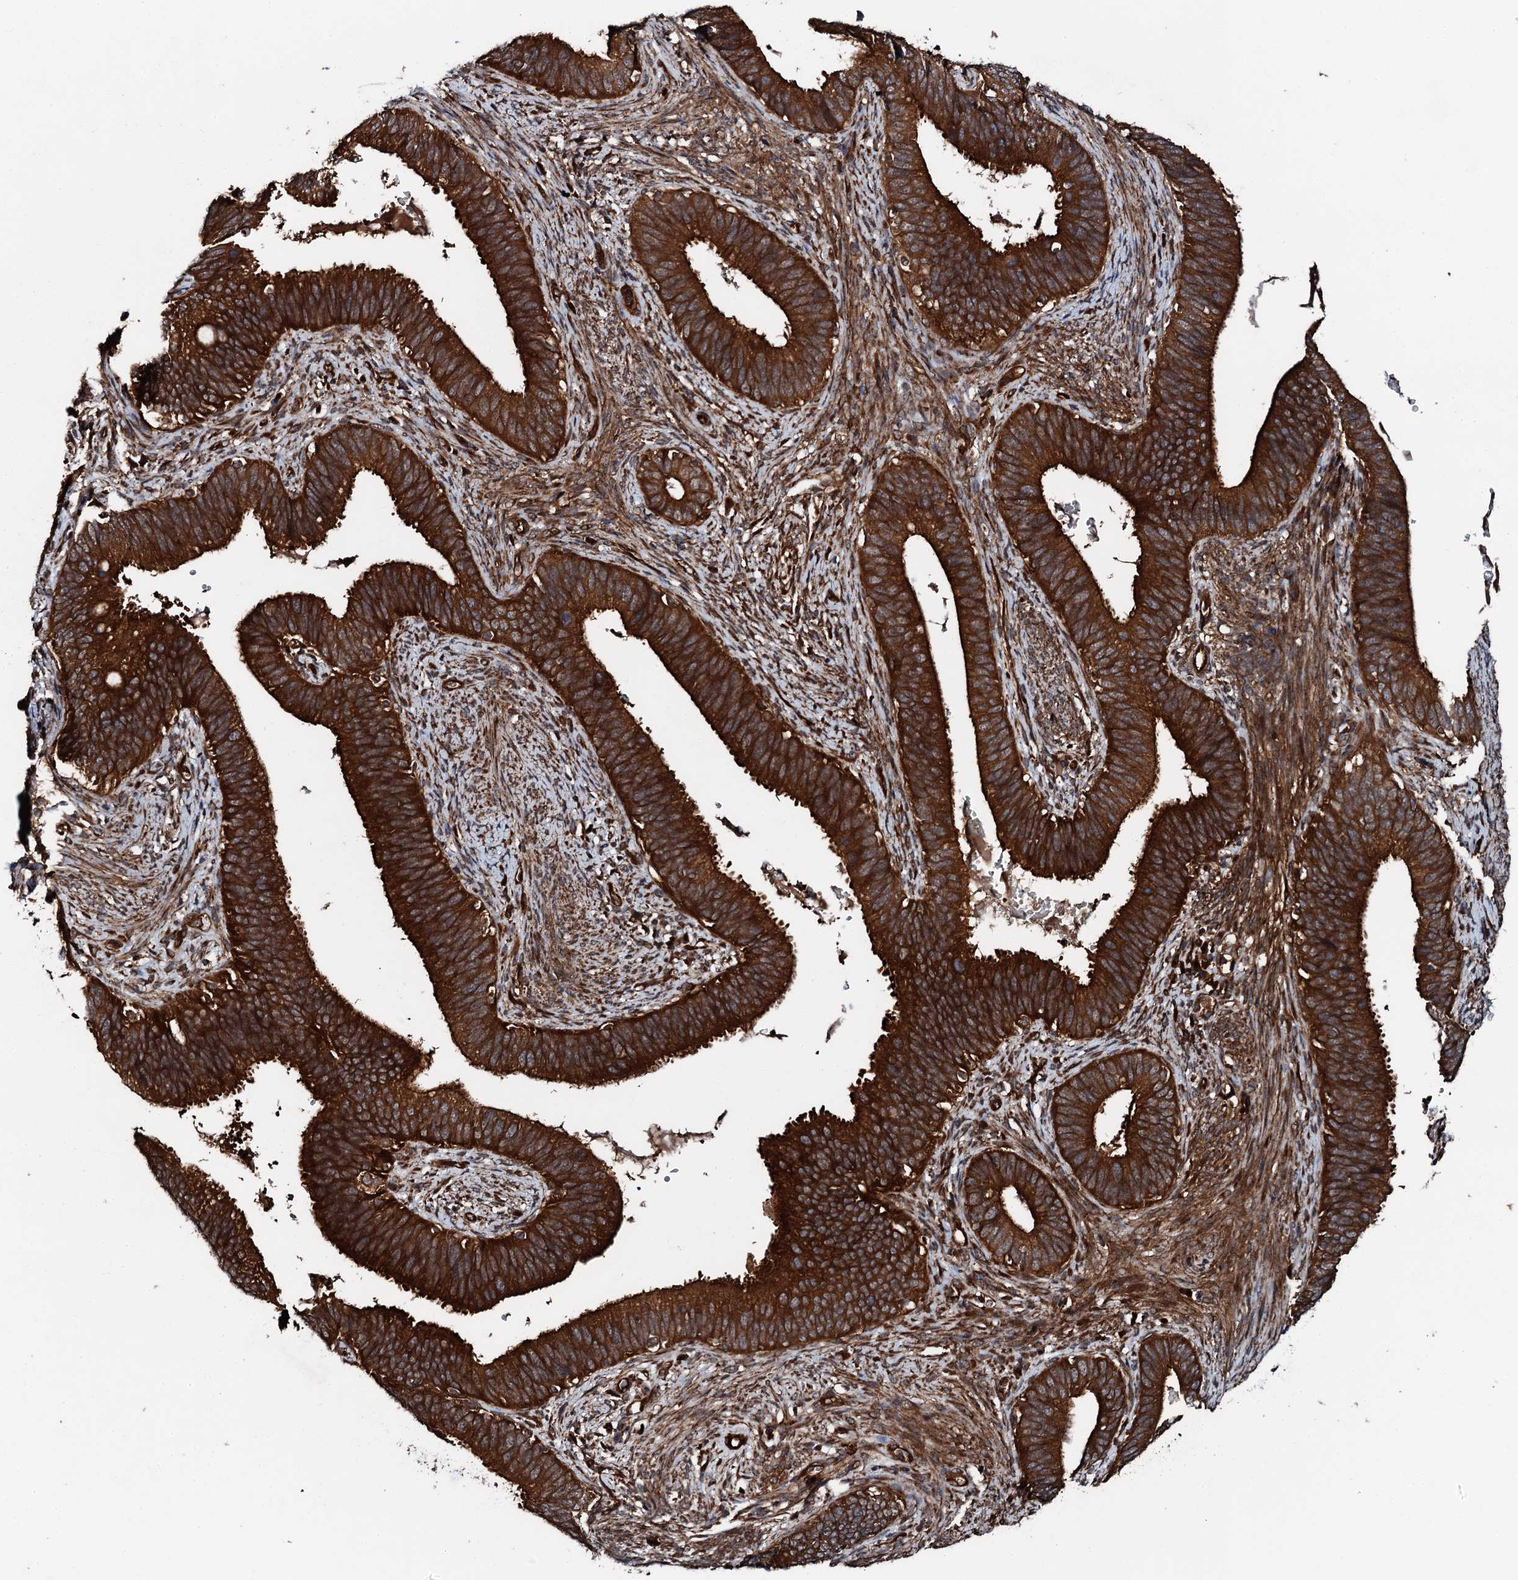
{"staining": {"intensity": "strong", "quantity": ">75%", "location": "cytoplasmic/membranous"}, "tissue": "cervical cancer", "cell_type": "Tumor cells", "image_type": "cancer", "snomed": [{"axis": "morphology", "description": "Adenocarcinoma, NOS"}, {"axis": "topography", "description": "Cervix"}], "caption": "A high-resolution histopathology image shows immunohistochemistry (IHC) staining of adenocarcinoma (cervical), which shows strong cytoplasmic/membranous positivity in about >75% of tumor cells.", "gene": "FLYWCH1", "patient": {"sex": "female", "age": 42}}